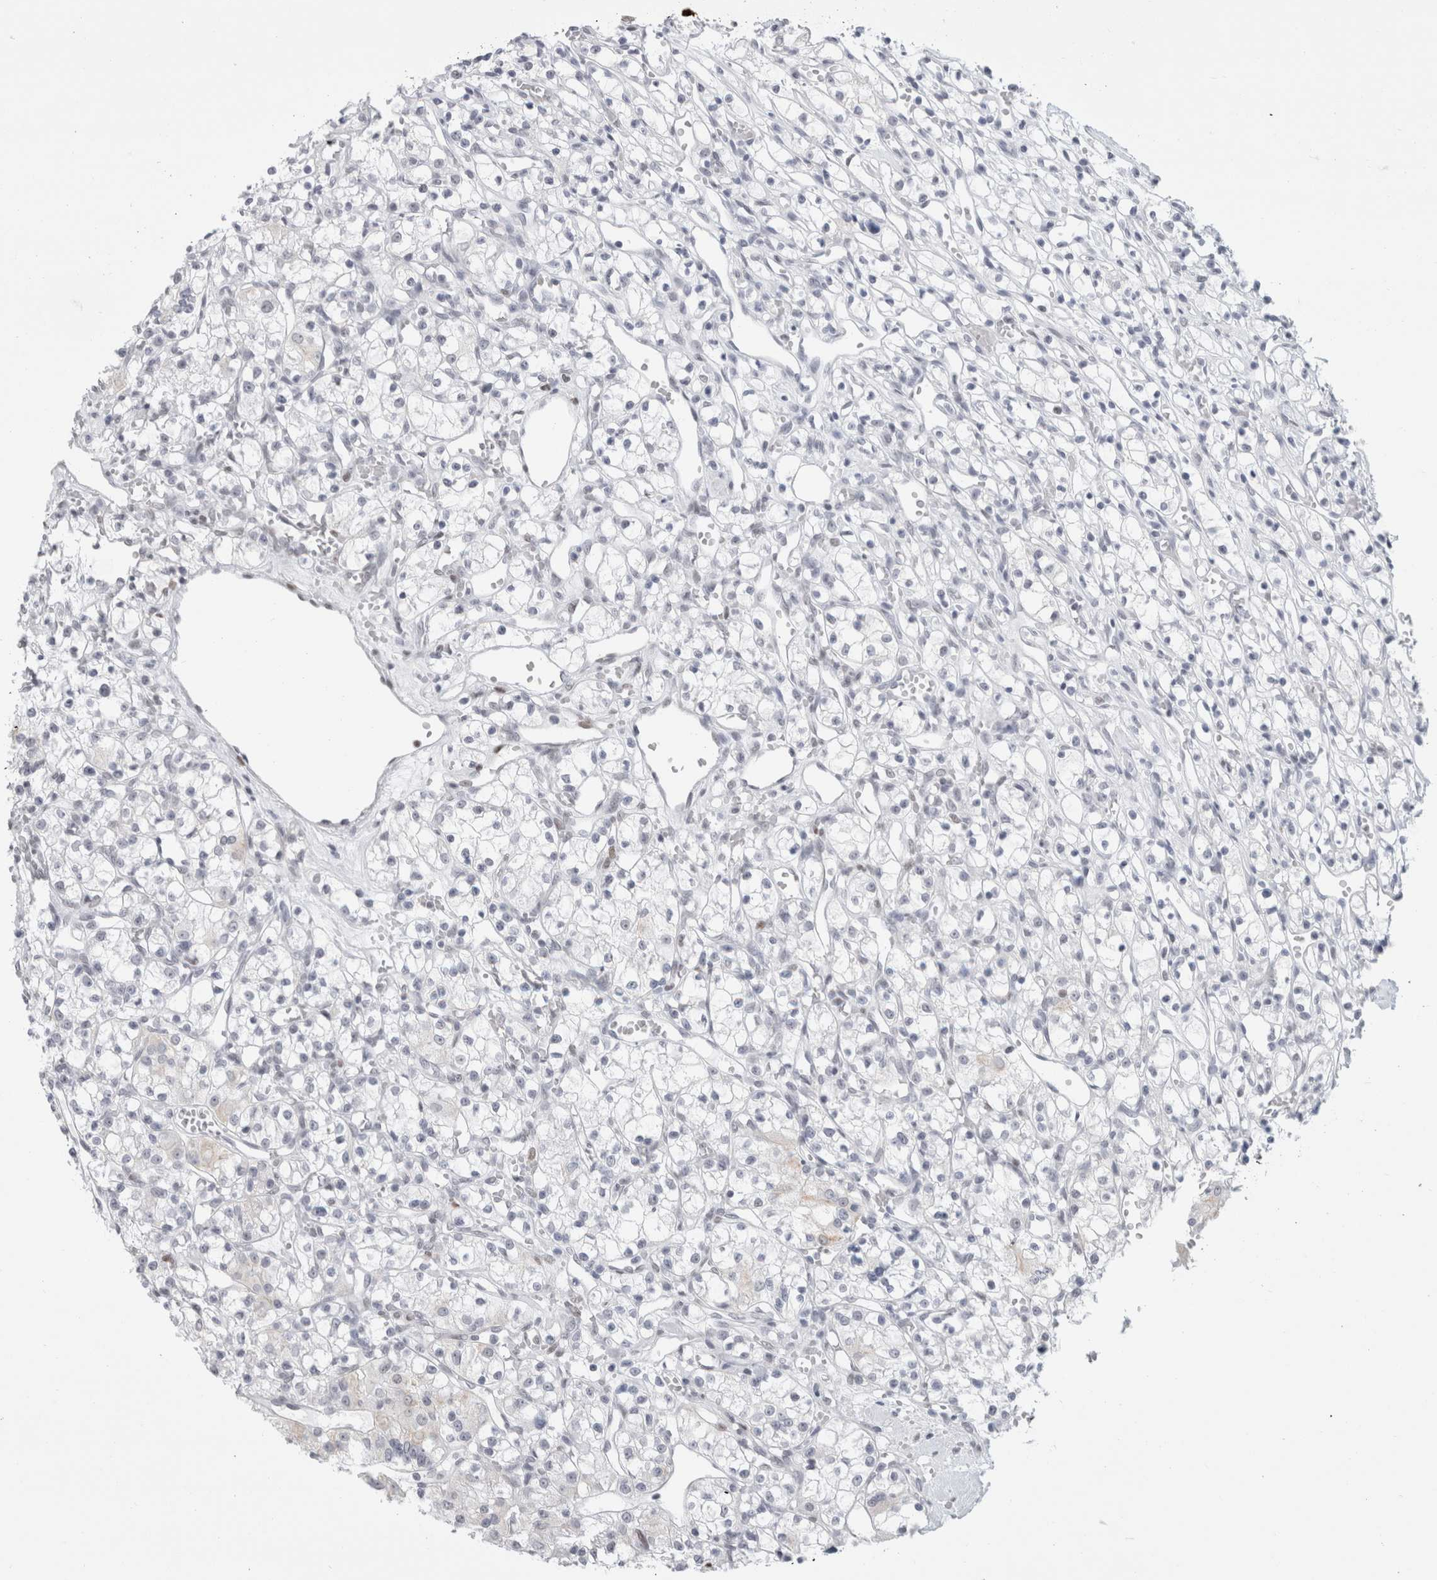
{"staining": {"intensity": "negative", "quantity": "none", "location": "none"}, "tissue": "renal cancer", "cell_type": "Tumor cells", "image_type": "cancer", "snomed": [{"axis": "morphology", "description": "Adenocarcinoma, NOS"}, {"axis": "topography", "description": "Kidney"}], "caption": "Tumor cells are negative for brown protein staining in renal adenocarcinoma.", "gene": "SMARCC1", "patient": {"sex": "female", "age": 59}}